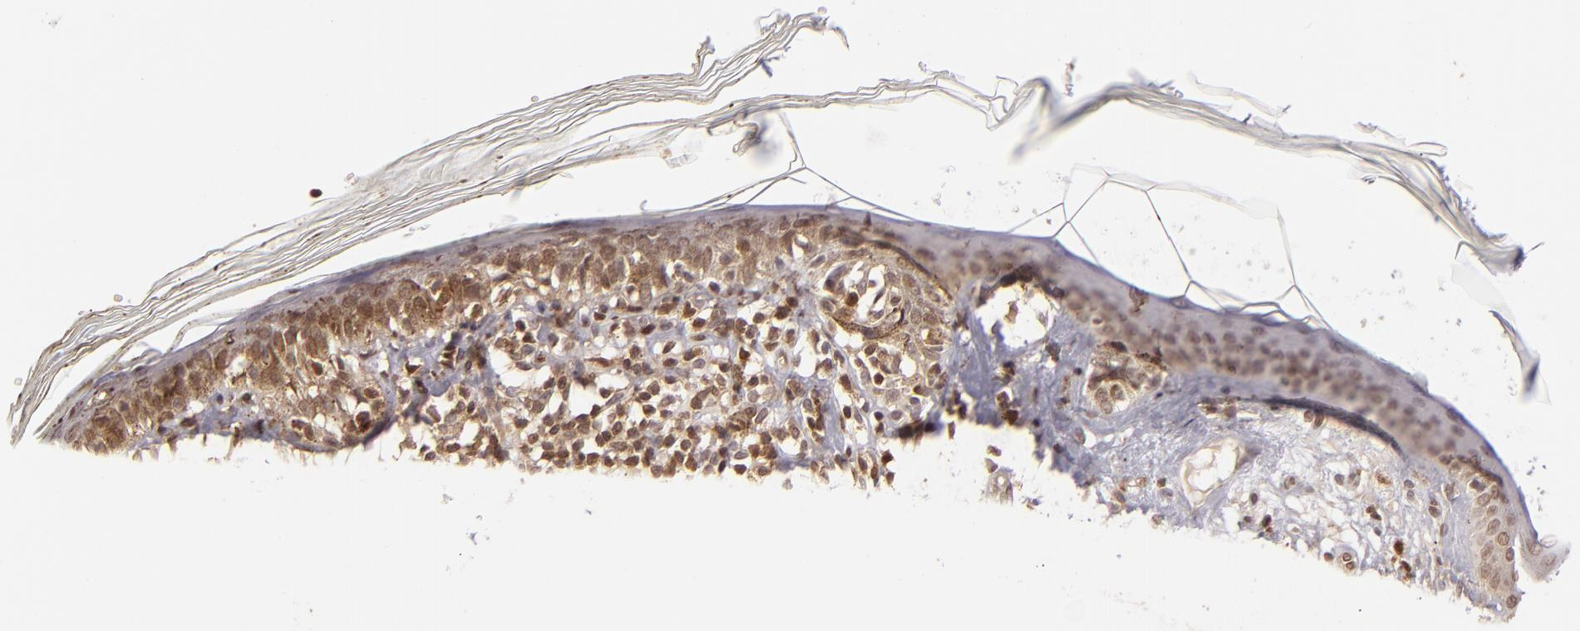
{"staining": {"intensity": "moderate", "quantity": ">75%", "location": "cytoplasmic/membranous,nuclear"}, "tissue": "melanoma", "cell_type": "Tumor cells", "image_type": "cancer", "snomed": [{"axis": "morphology", "description": "Malignant melanoma, NOS"}, {"axis": "topography", "description": "Skin"}], "caption": "Immunohistochemistry photomicrograph of melanoma stained for a protein (brown), which displays medium levels of moderate cytoplasmic/membranous and nuclear expression in about >75% of tumor cells.", "gene": "ZBTB33", "patient": {"sex": "male", "age": 88}}